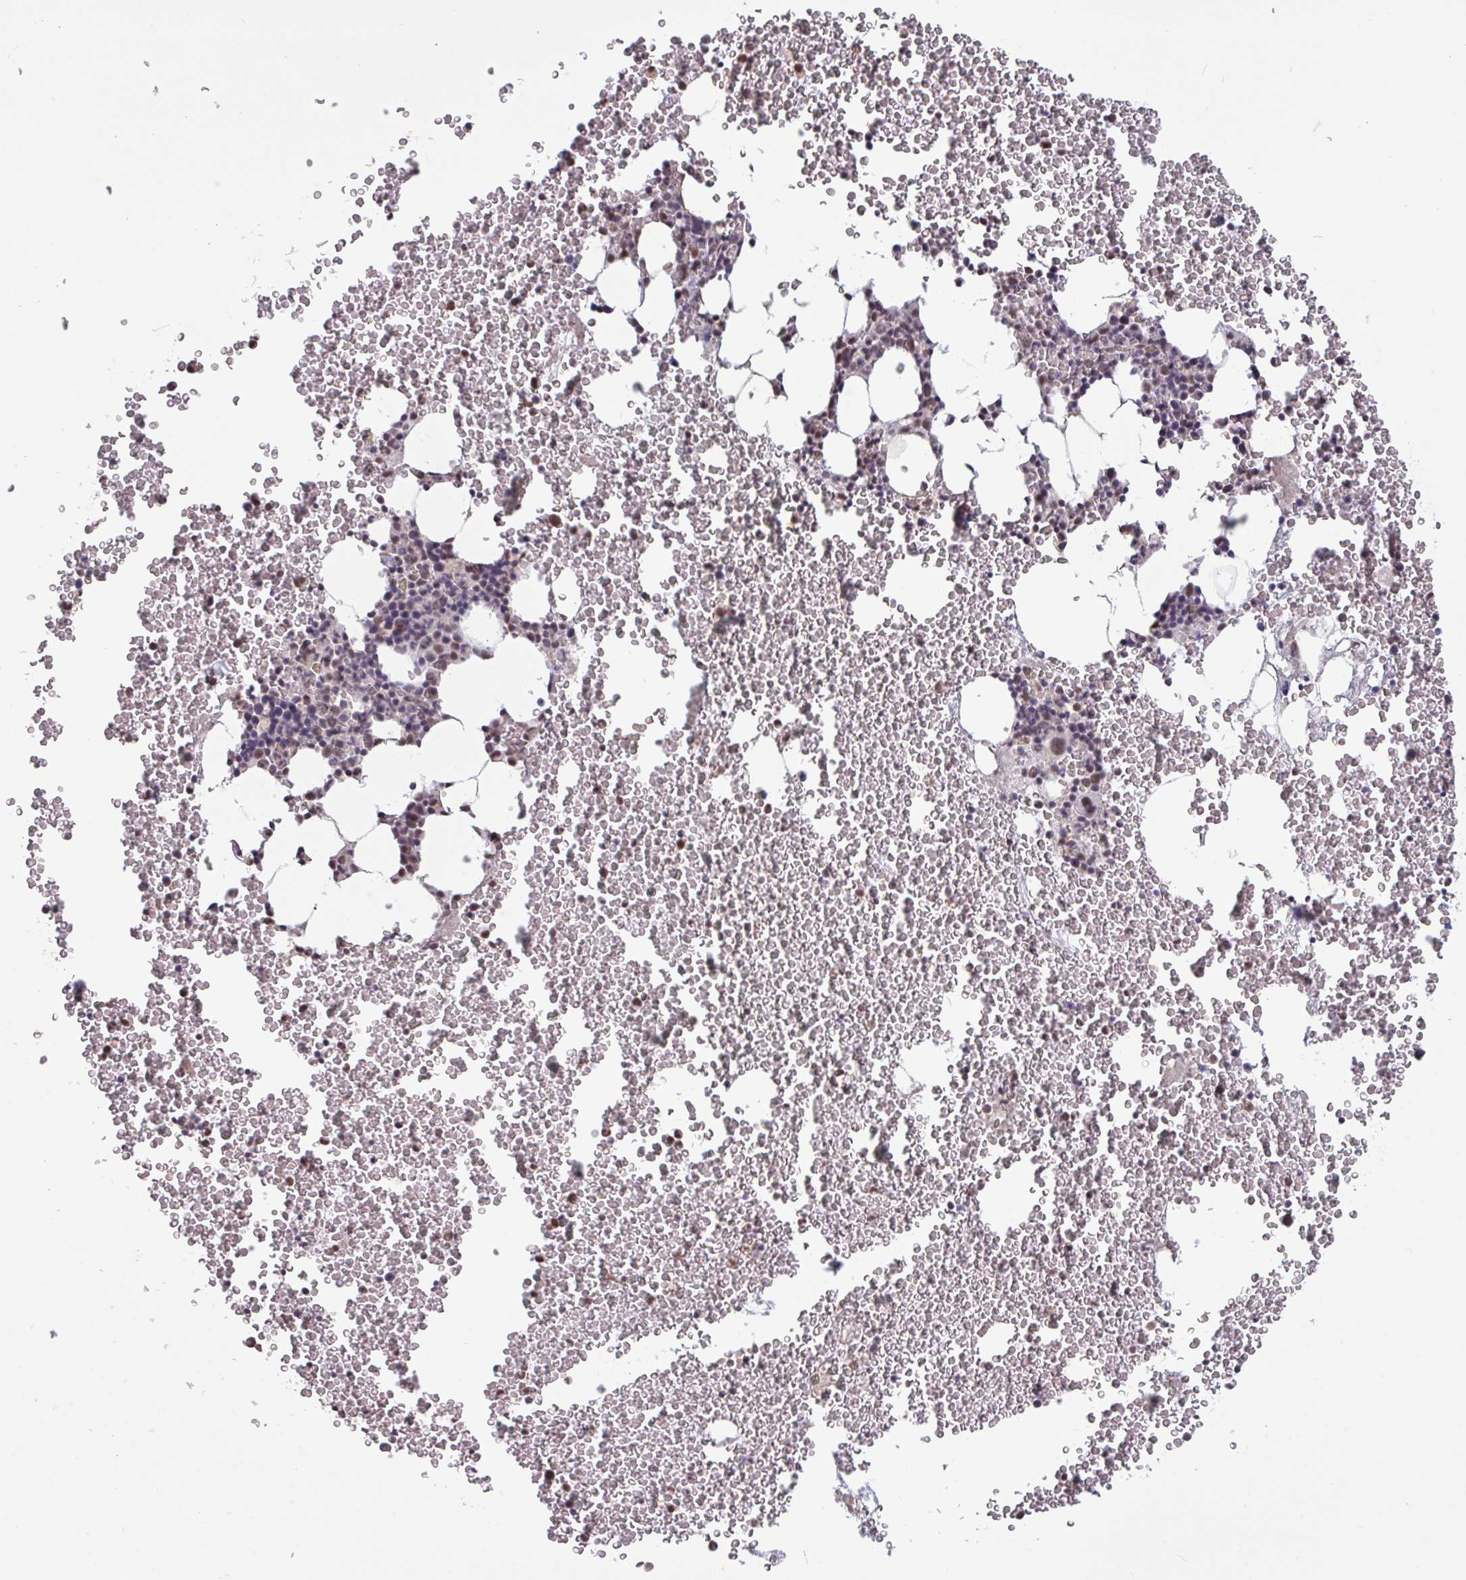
{"staining": {"intensity": "moderate", "quantity": "<25%", "location": "nuclear"}, "tissue": "bone marrow", "cell_type": "Hematopoietic cells", "image_type": "normal", "snomed": [{"axis": "morphology", "description": "Normal tissue, NOS"}, {"axis": "topography", "description": "Bone marrow"}], "caption": "Immunohistochemistry (IHC) photomicrograph of normal bone marrow stained for a protein (brown), which shows low levels of moderate nuclear staining in about <25% of hematopoietic cells.", "gene": "PUF60", "patient": {"sex": "female", "age": 26}}